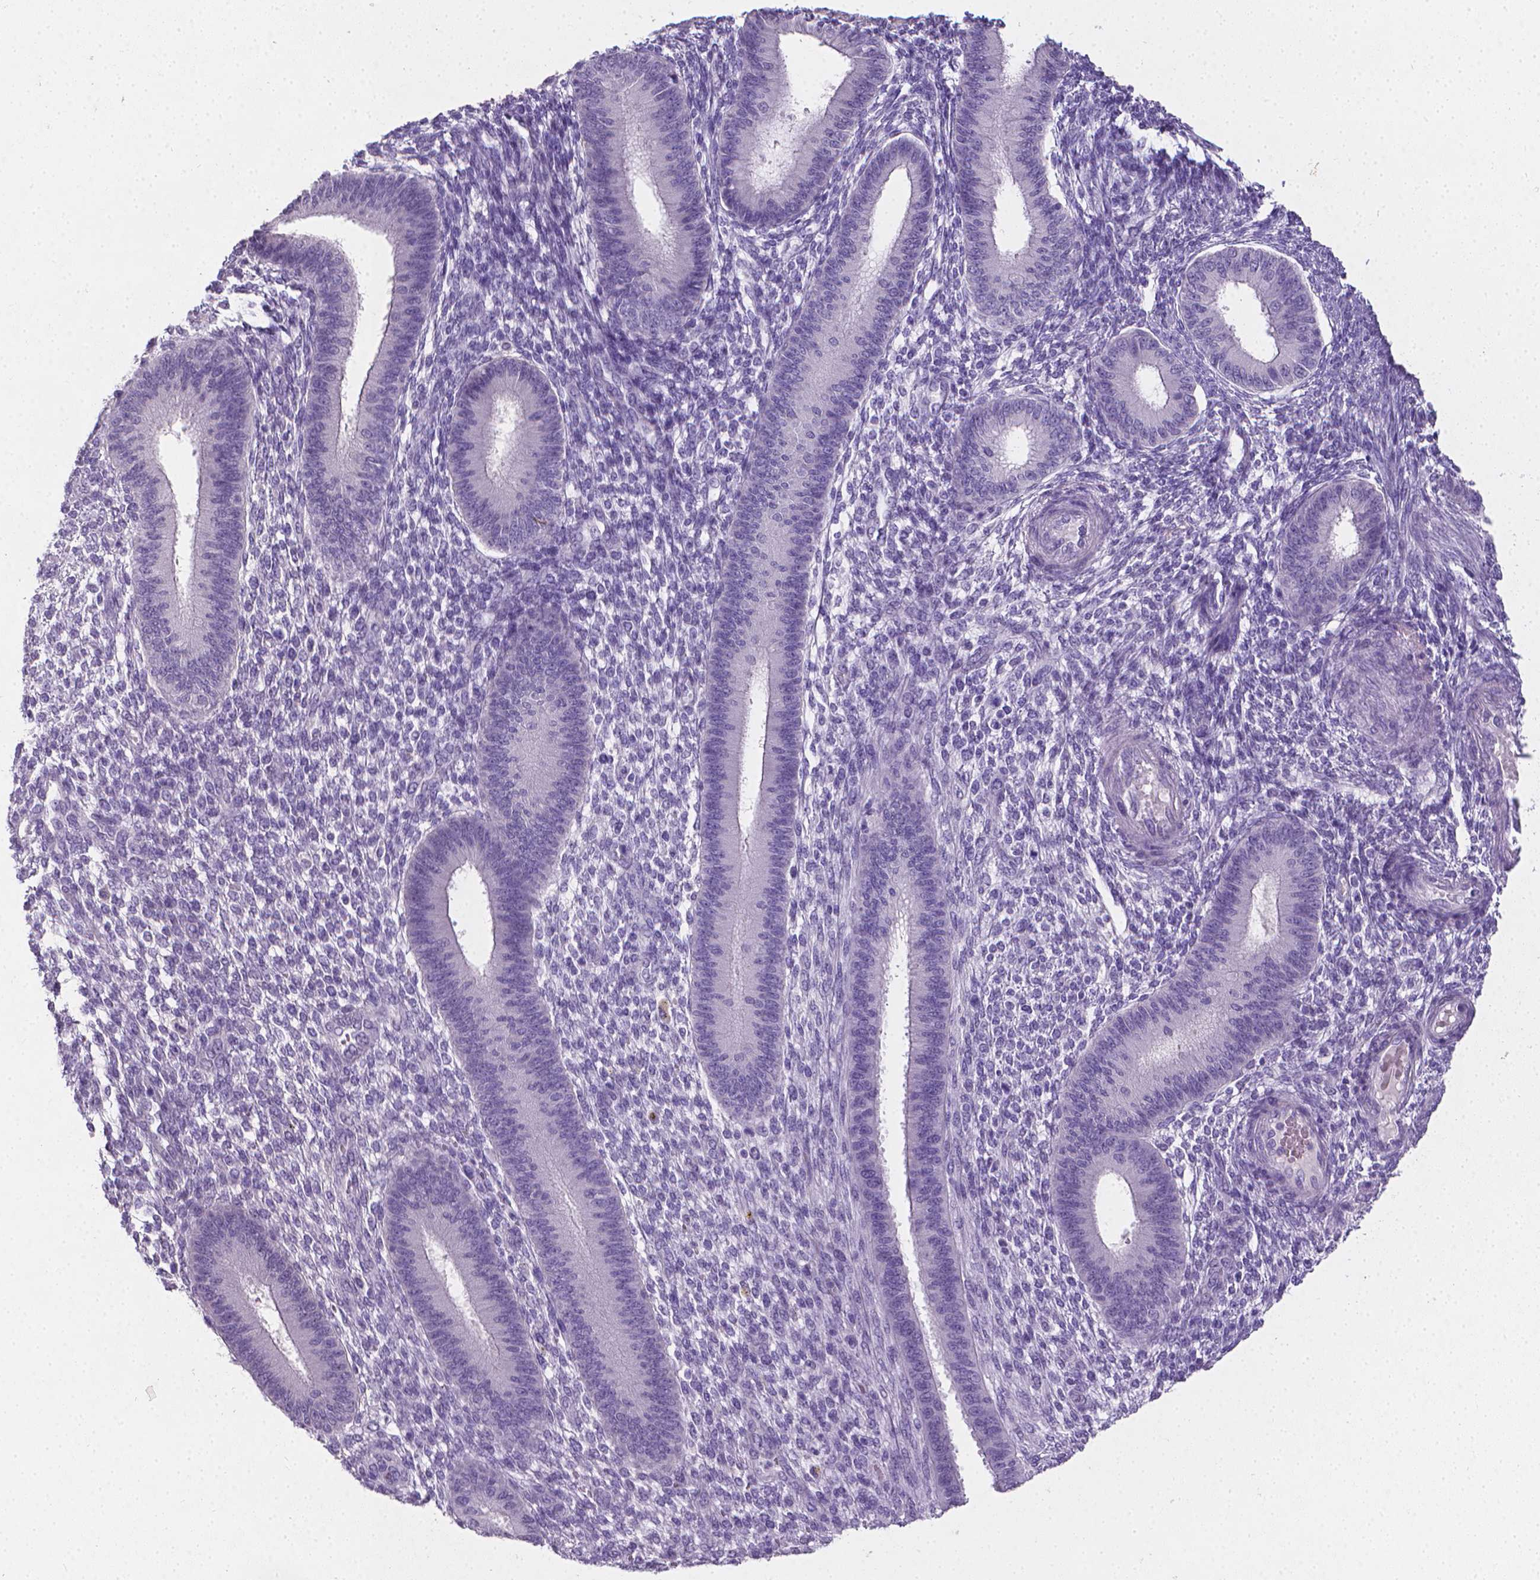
{"staining": {"intensity": "negative", "quantity": "none", "location": "none"}, "tissue": "endometrium", "cell_type": "Cells in endometrial stroma", "image_type": "normal", "snomed": [{"axis": "morphology", "description": "Normal tissue, NOS"}, {"axis": "topography", "description": "Endometrium"}], "caption": "This image is of benign endometrium stained with immunohistochemistry (IHC) to label a protein in brown with the nuclei are counter-stained blue. There is no staining in cells in endometrial stroma. Nuclei are stained in blue.", "gene": "XPNPEP2", "patient": {"sex": "female", "age": 39}}